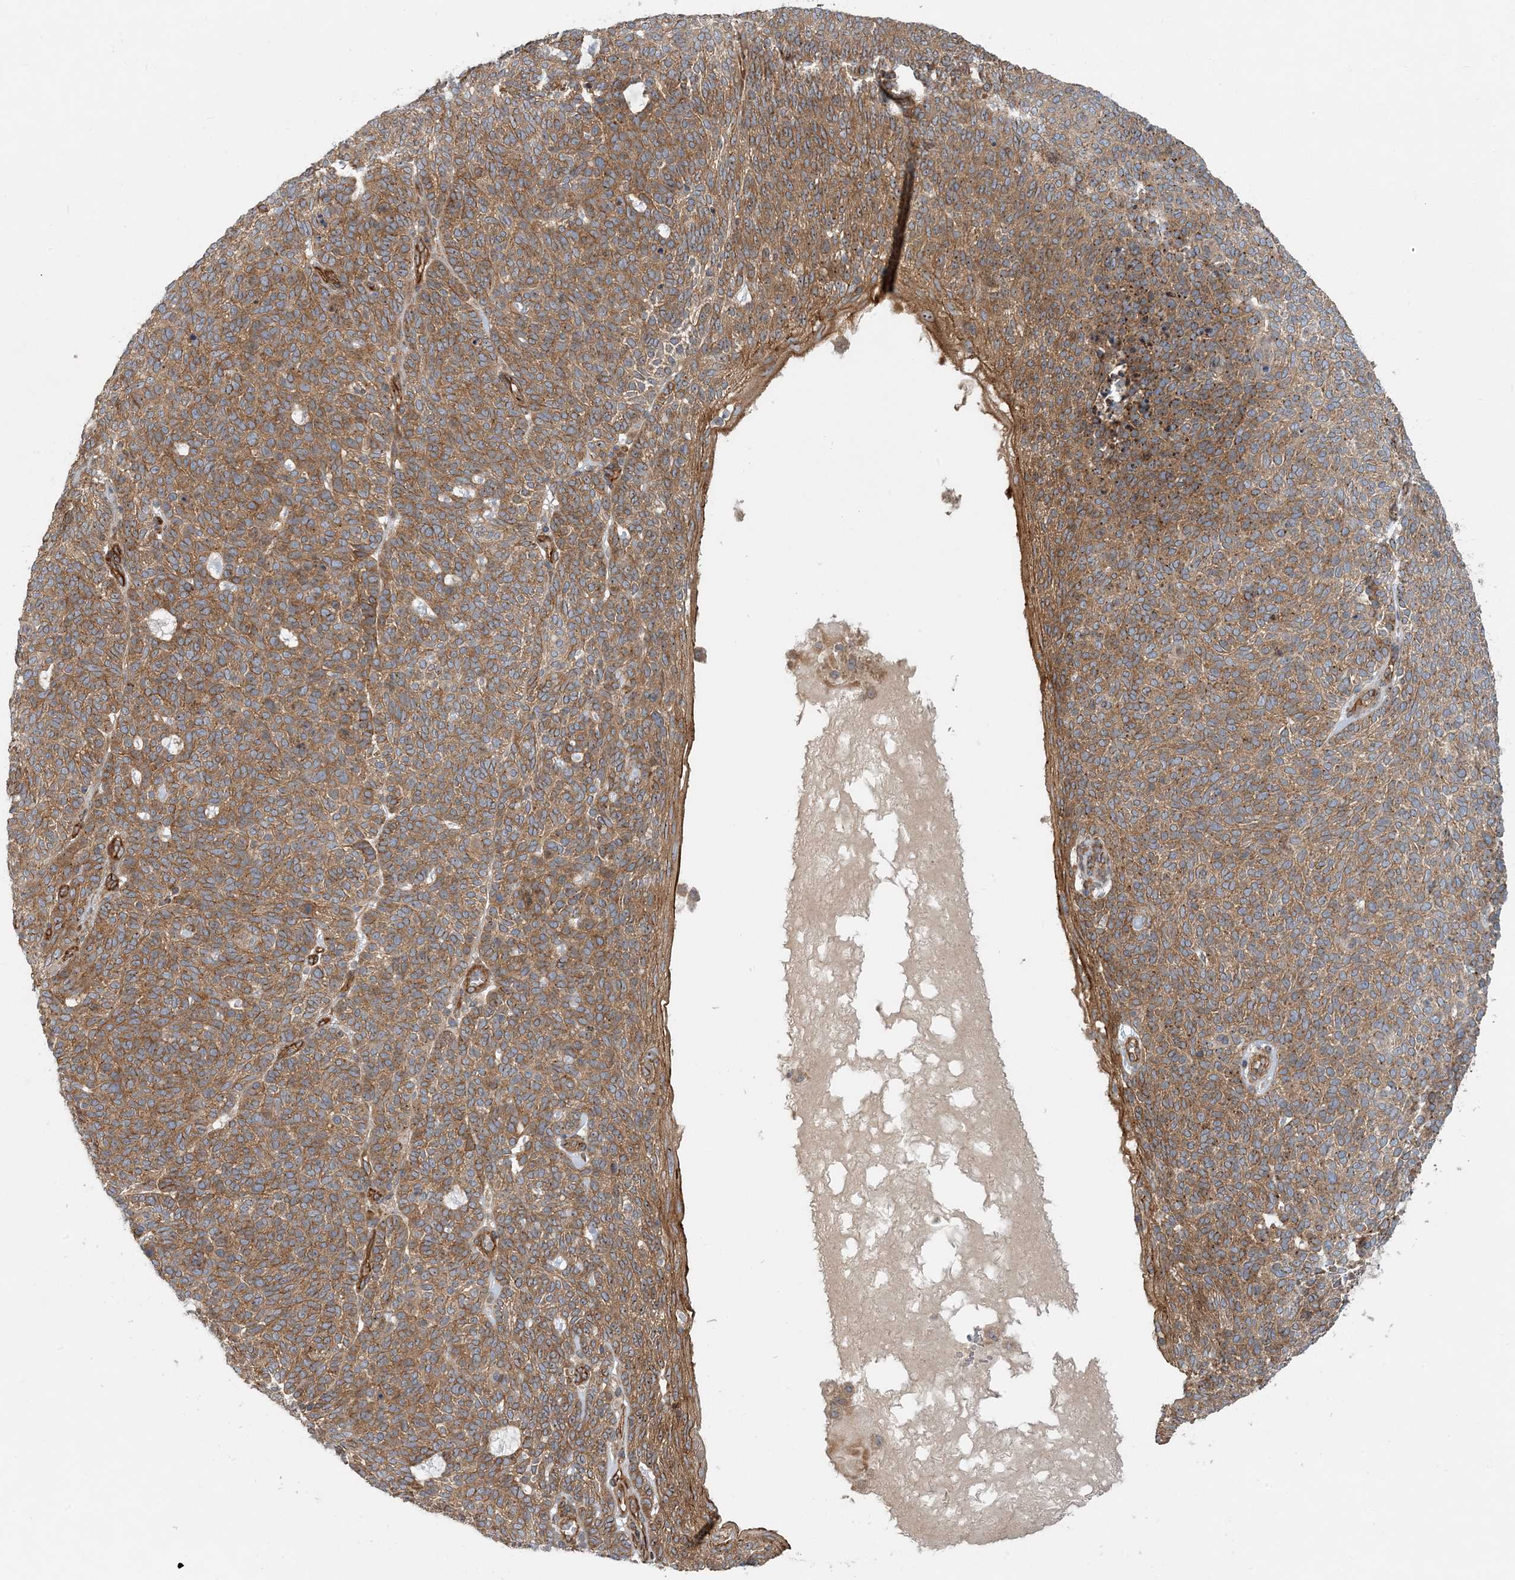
{"staining": {"intensity": "moderate", "quantity": ">75%", "location": "cytoplasmic/membranous"}, "tissue": "skin cancer", "cell_type": "Tumor cells", "image_type": "cancer", "snomed": [{"axis": "morphology", "description": "Squamous cell carcinoma, NOS"}, {"axis": "topography", "description": "Skin"}], "caption": "Skin cancer (squamous cell carcinoma) was stained to show a protein in brown. There is medium levels of moderate cytoplasmic/membranous positivity in approximately >75% of tumor cells. (brown staining indicates protein expression, while blue staining denotes nuclei).", "gene": "MYL5", "patient": {"sex": "female", "age": 90}}